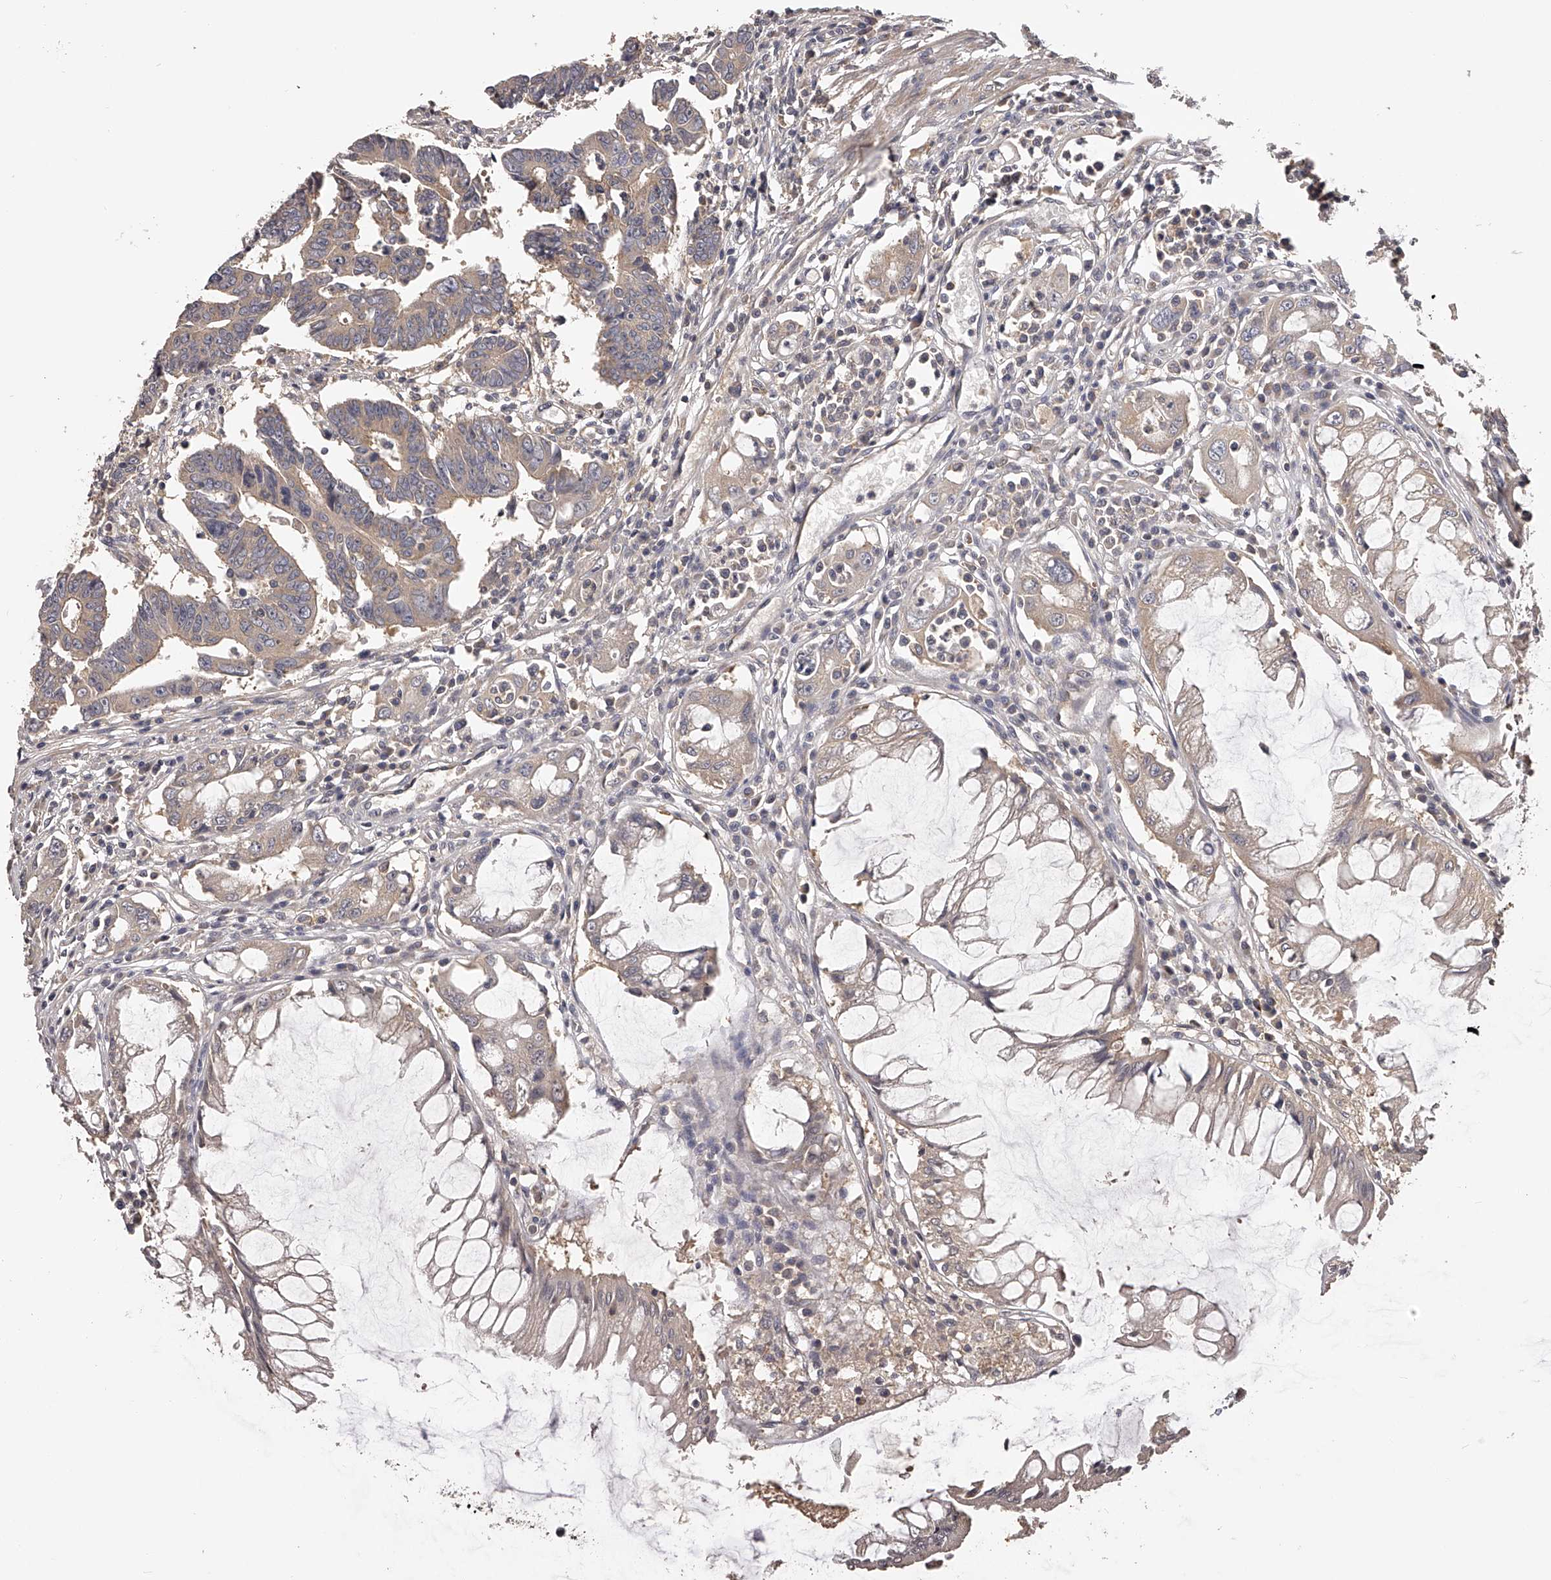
{"staining": {"intensity": "moderate", "quantity": "25%-75%", "location": "cytoplasmic/membranous"}, "tissue": "colorectal cancer", "cell_type": "Tumor cells", "image_type": "cancer", "snomed": [{"axis": "morphology", "description": "Adenocarcinoma, NOS"}, {"axis": "topography", "description": "Rectum"}], "caption": "Immunohistochemical staining of human colorectal adenocarcinoma exhibits medium levels of moderate cytoplasmic/membranous positivity in approximately 25%-75% of tumor cells. (brown staining indicates protein expression, while blue staining denotes nuclei).", "gene": "TNN", "patient": {"sex": "female", "age": 65}}